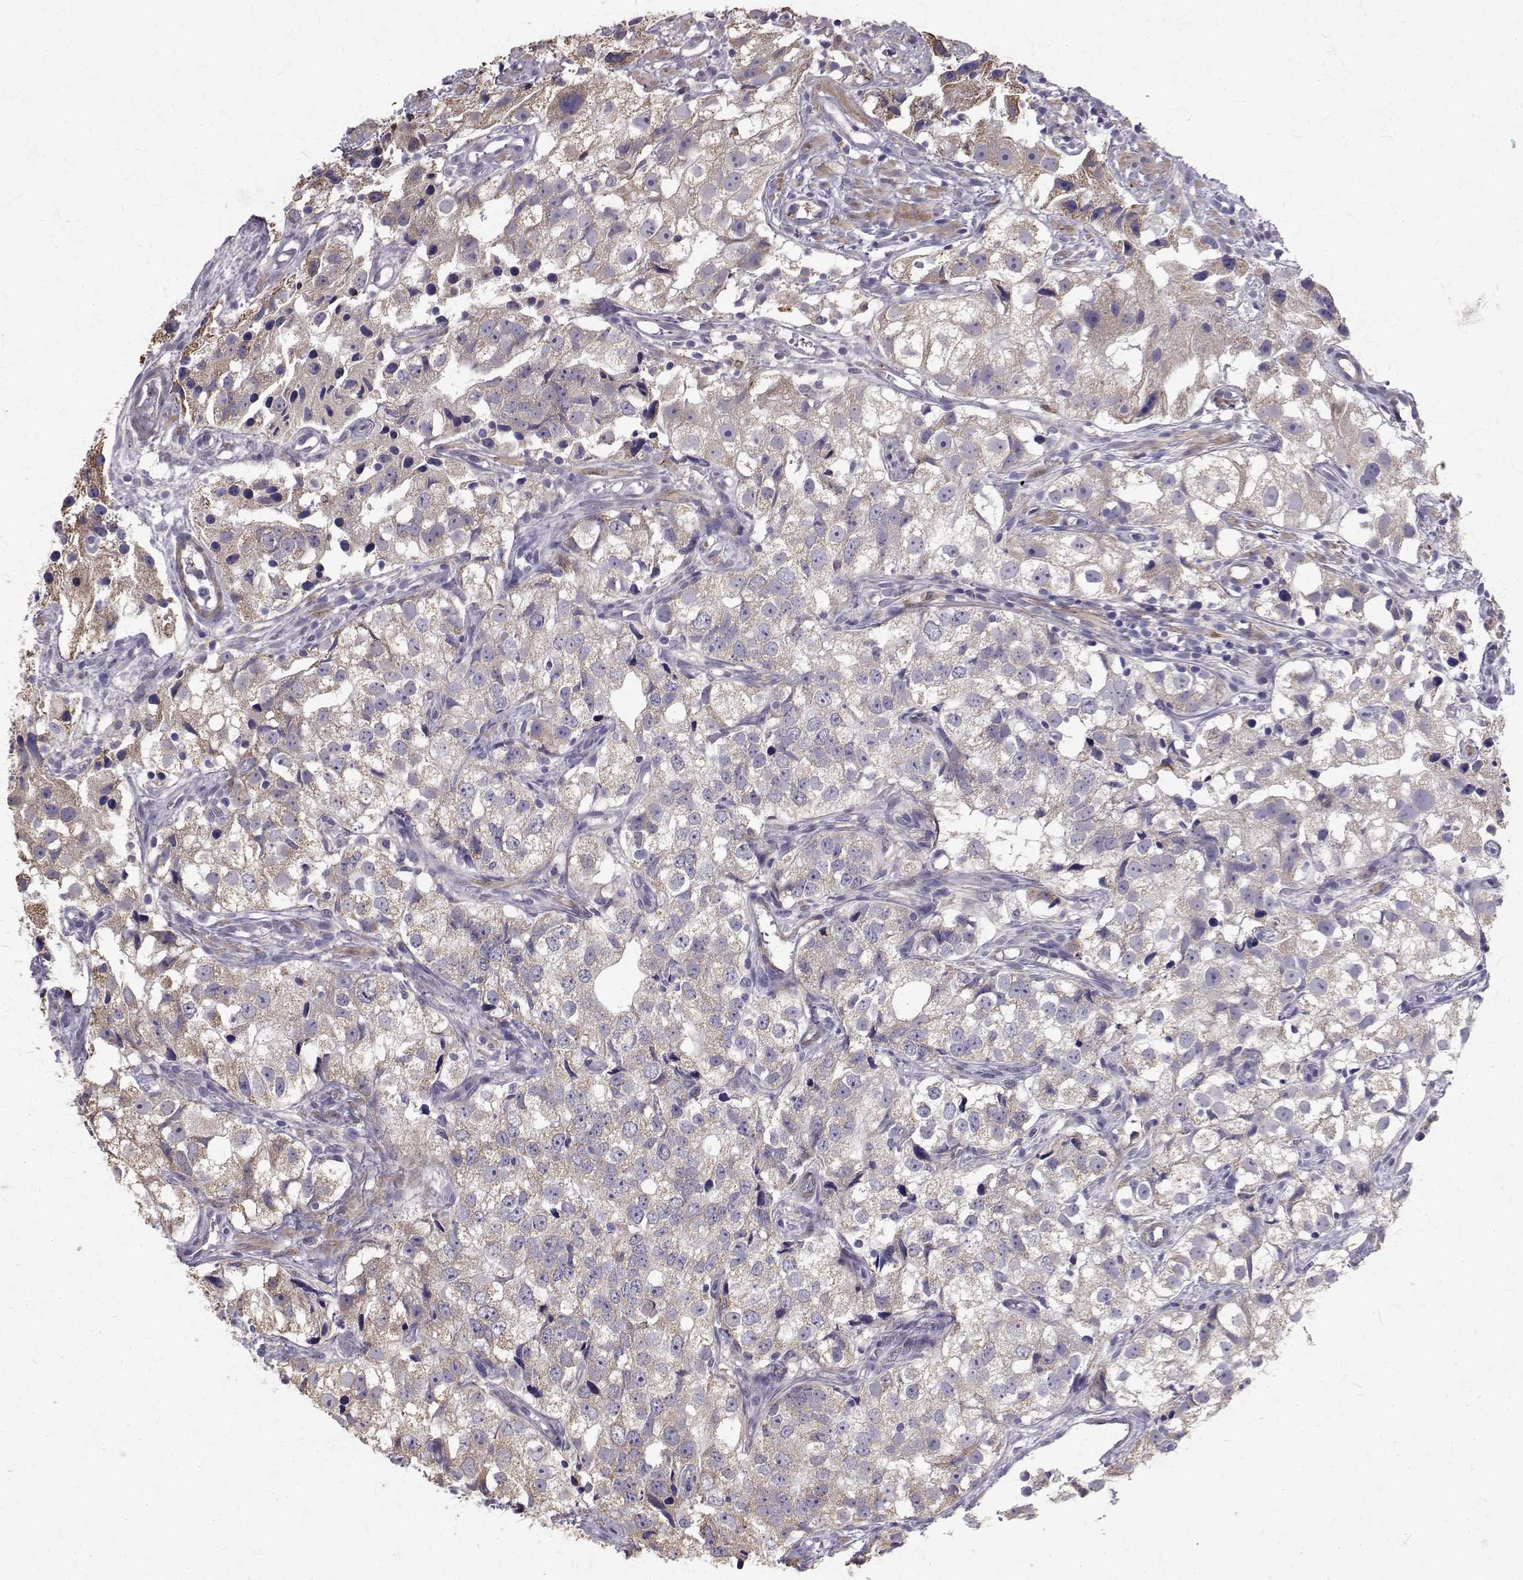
{"staining": {"intensity": "weak", "quantity": "25%-75%", "location": "cytoplasmic/membranous"}, "tissue": "prostate cancer", "cell_type": "Tumor cells", "image_type": "cancer", "snomed": [{"axis": "morphology", "description": "Adenocarcinoma, High grade"}, {"axis": "topography", "description": "Prostate"}], "caption": "Immunohistochemical staining of prostate cancer (high-grade adenocarcinoma) shows low levels of weak cytoplasmic/membranous protein expression in approximately 25%-75% of tumor cells. (DAB (3,3'-diaminobenzidine) IHC with brightfield microscopy, high magnification).", "gene": "CCDC89", "patient": {"sex": "male", "age": 68}}